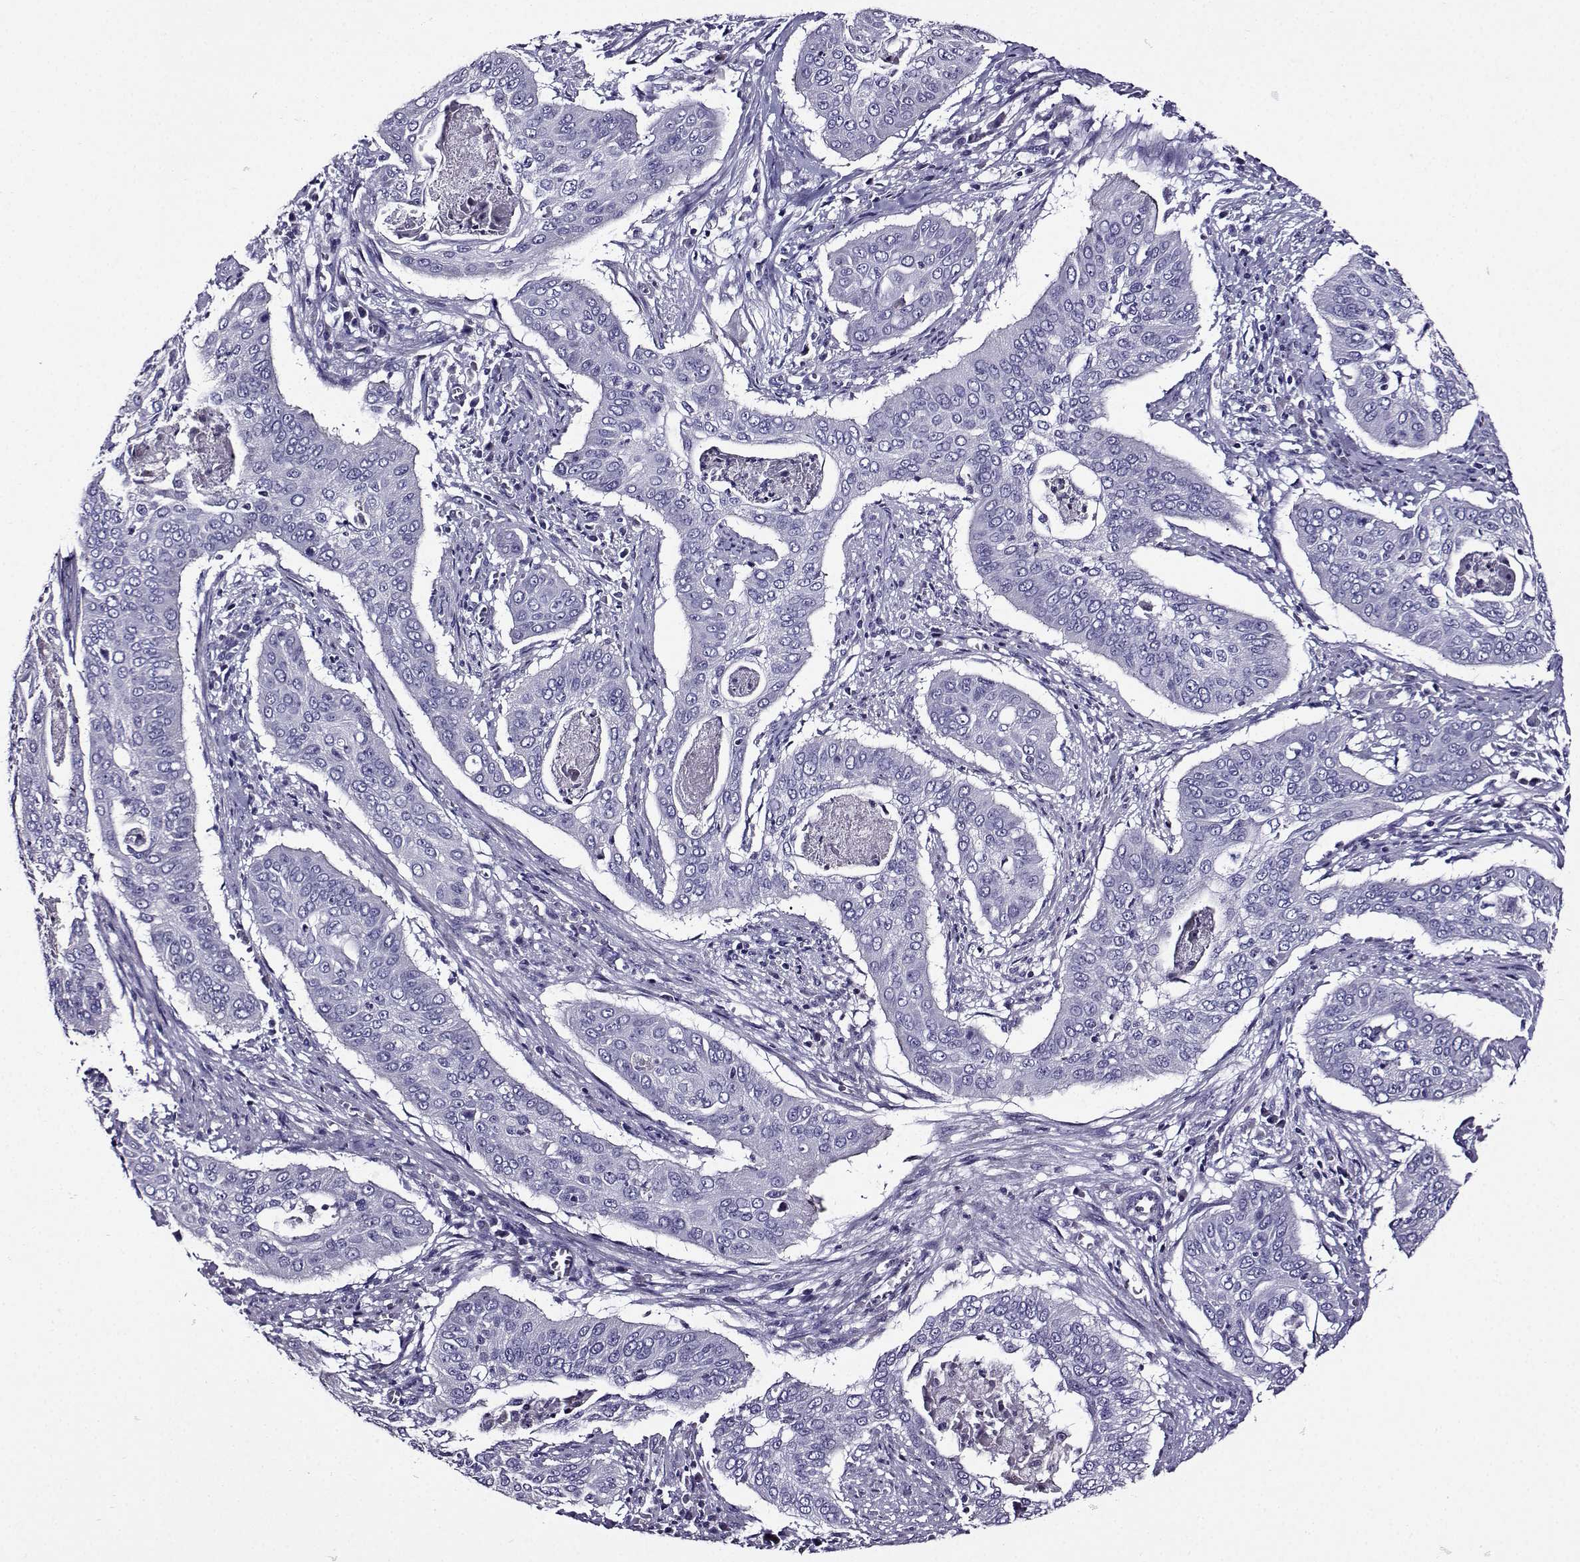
{"staining": {"intensity": "negative", "quantity": "none", "location": "none"}, "tissue": "cervical cancer", "cell_type": "Tumor cells", "image_type": "cancer", "snomed": [{"axis": "morphology", "description": "Squamous cell carcinoma, NOS"}, {"axis": "topography", "description": "Cervix"}], "caption": "This is a photomicrograph of immunohistochemistry (IHC) staining of cervical cancer (squamous cell carcinoma), which shows no staining in tumor cells.", "gene": "TMEM266", "patient": {"sex": "female", "age": 39}}